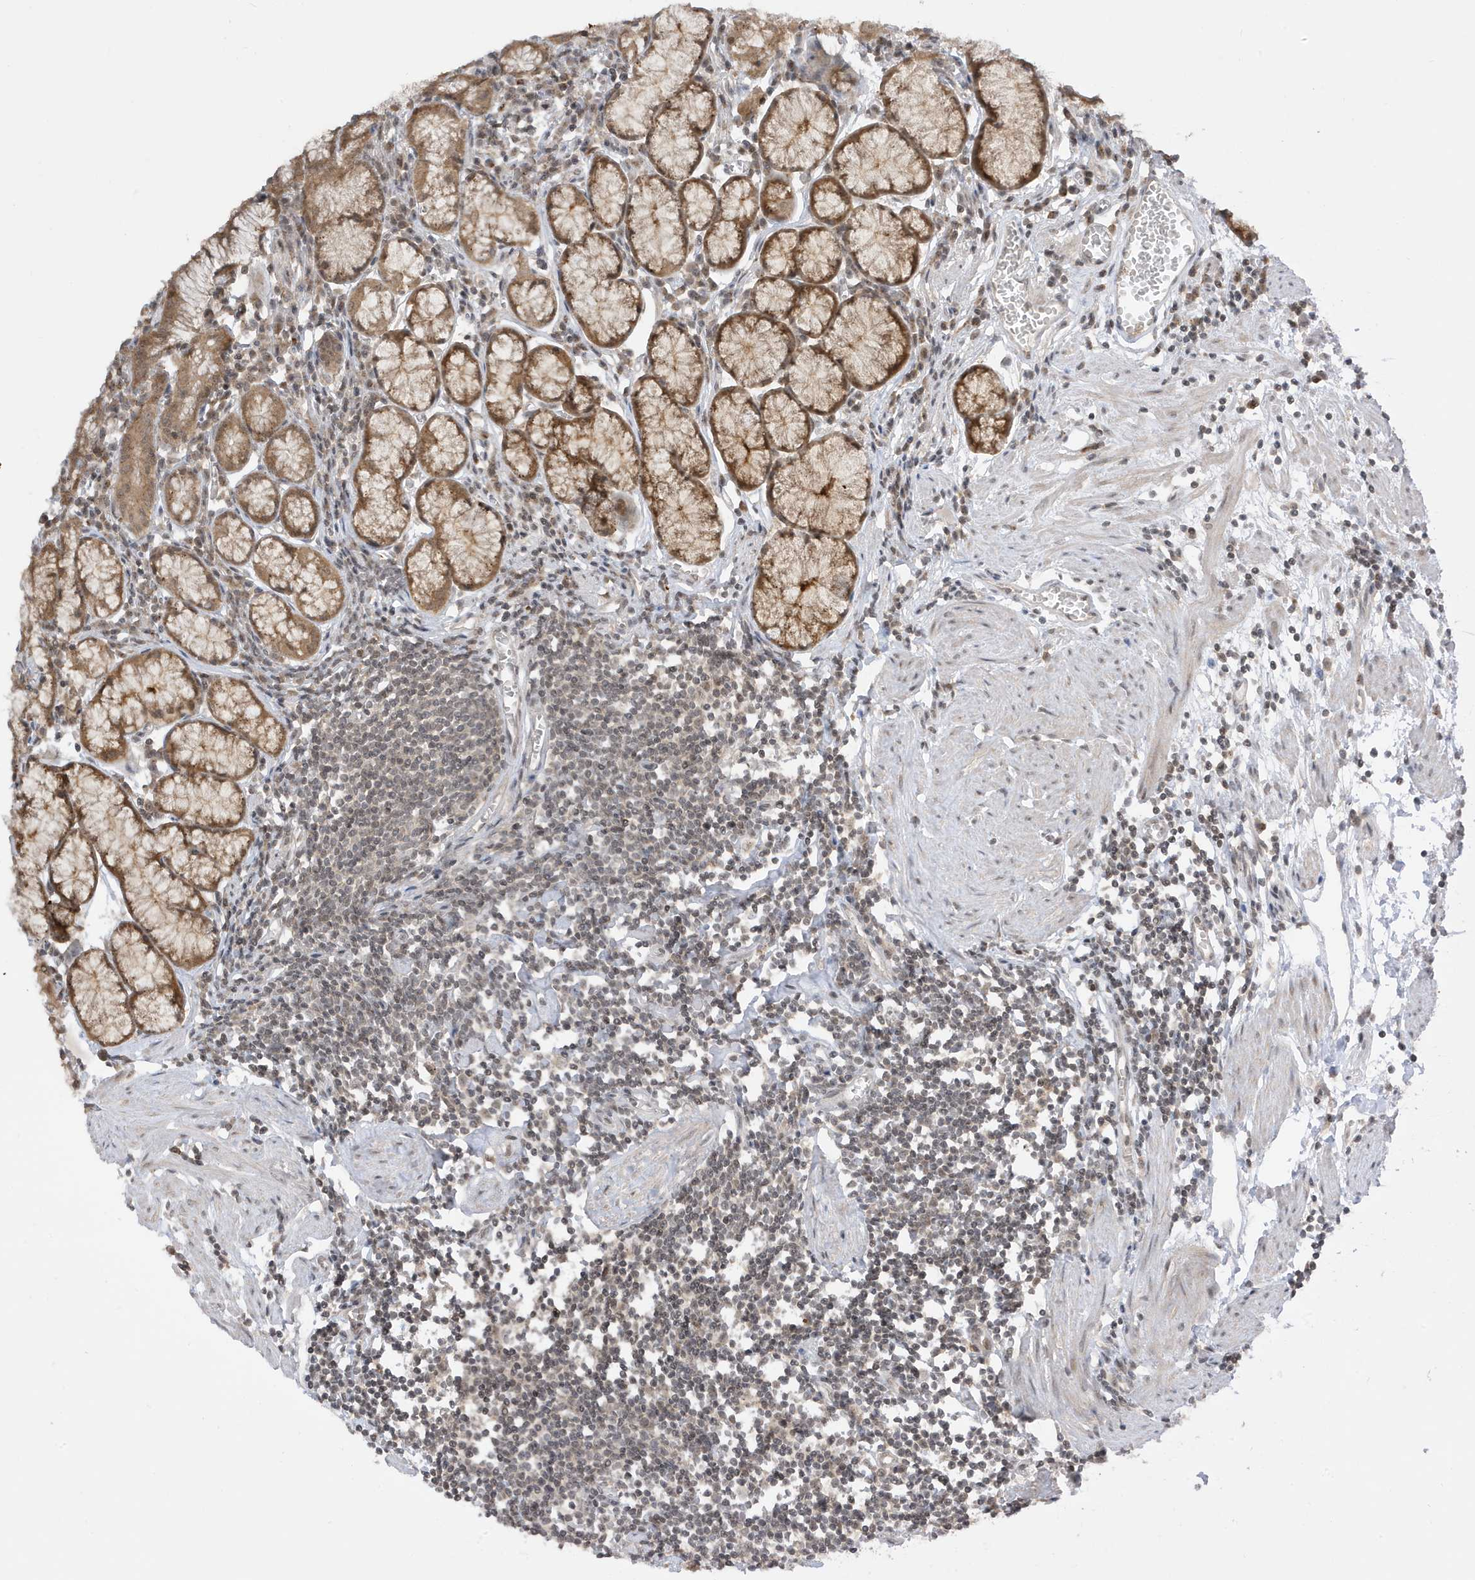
{"staining": {"intensity": "moderate", "quantity": ">75%", "location": "cytoplasmic/membranous,nuclear"}, "tissue": "stomach", "cell_type": "Glandular cells", "image_type": "normal", "snomed": [{"axis": "morphology", "description": "Normal tissue, NOS"}, {"axis": "topography", "description": "Stomach"}], "caption": "This image displays immunohistochemistry staining of unremarkable human stomach, with medium moderate cytoplasmic/membranous,nuclear expression in about >75% of glandular cells.", "gene": "TAB3", "patient": {"sex": "male", "age": 55}}